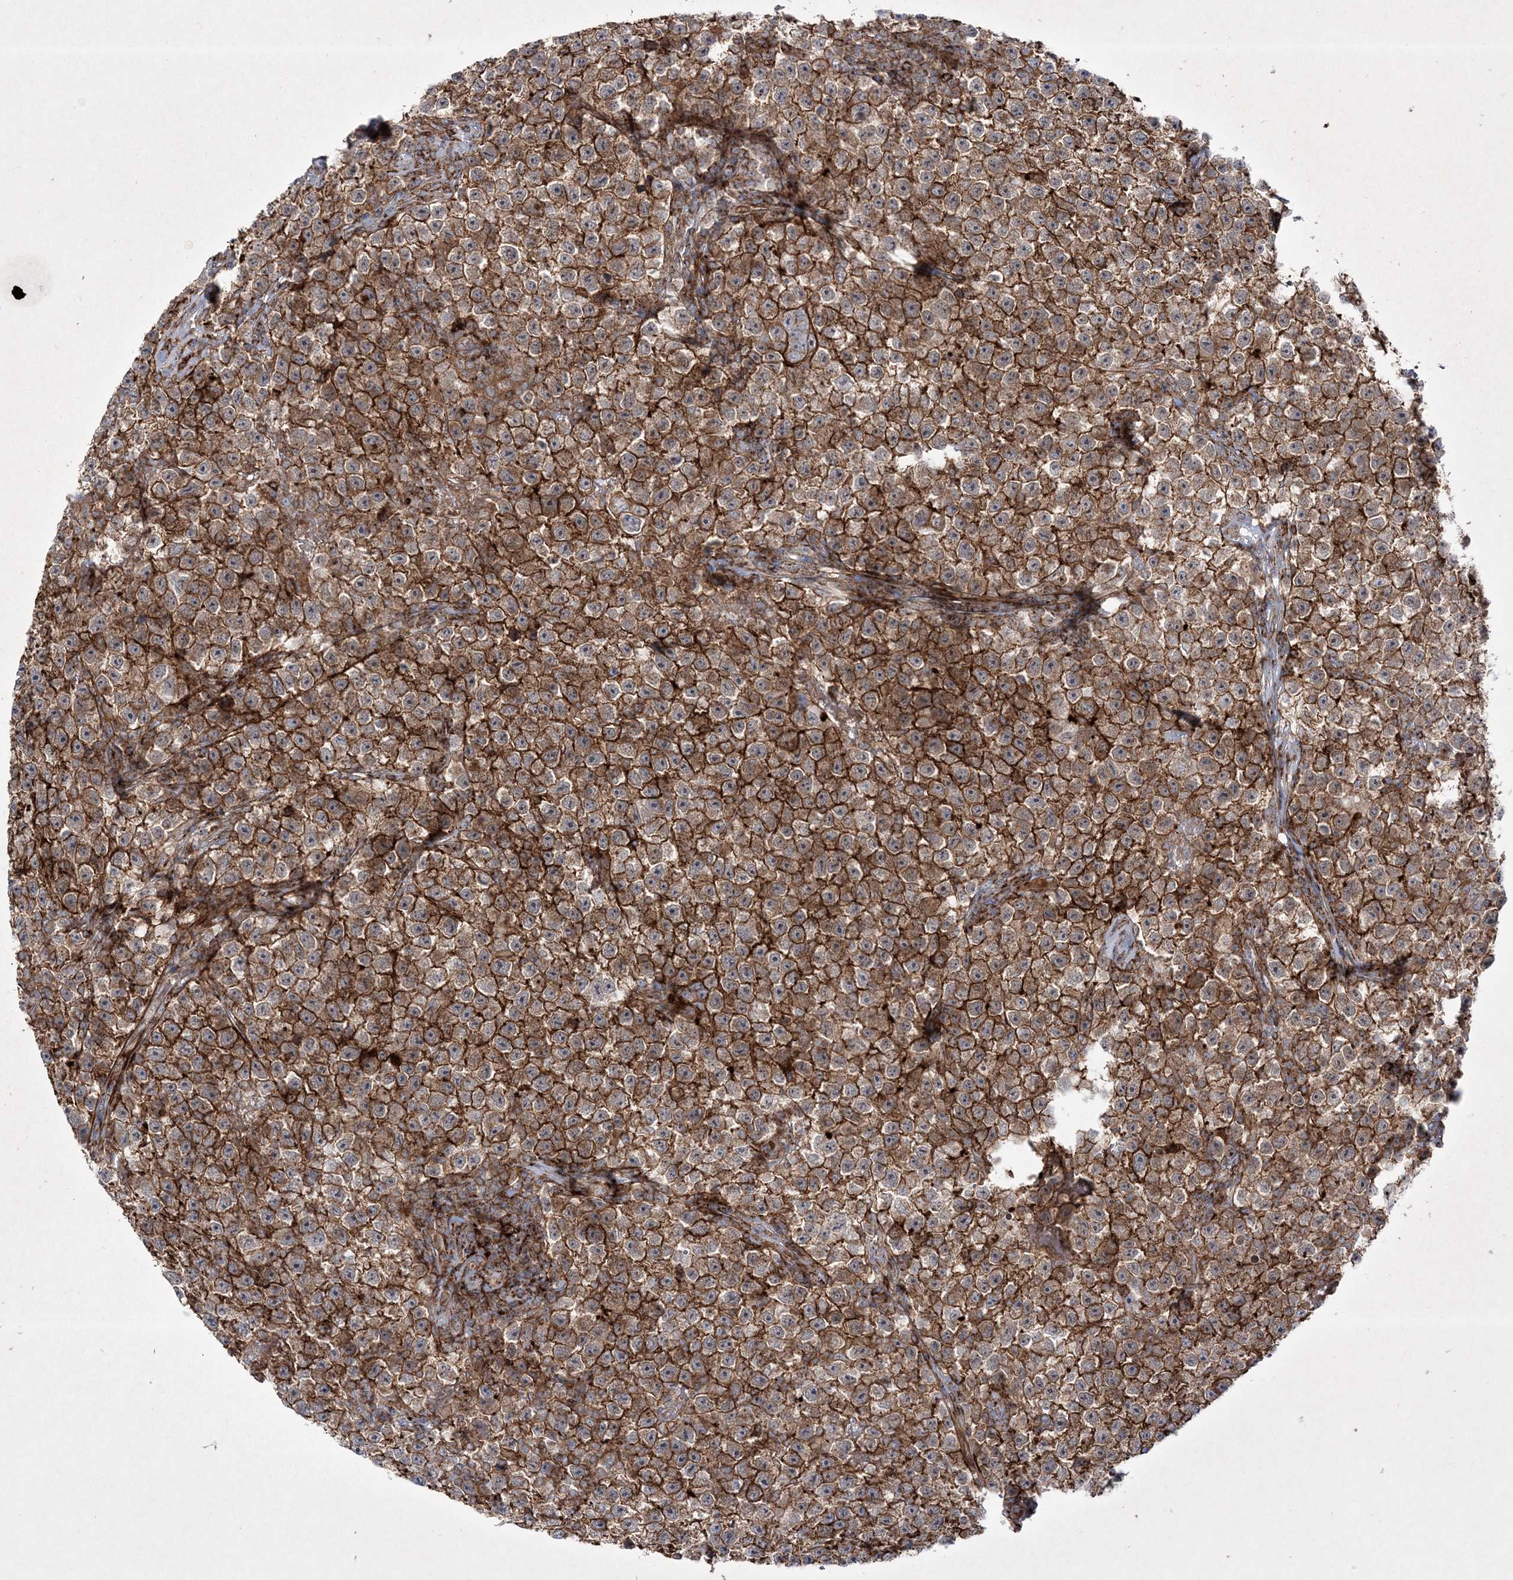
{"staining": {"intensity": "strong", "quantity": ">75%", "location": "cytoplasmic/membranous"}, "tissue": "testis cancer", "cell_type": "Tumor cells", "image_type": "cancer", "snomed": [{"axis": "morphology", "description": "Seminoma, NOS"}, {"axis": "topography", "description": "Testis"}], "caption": "Immunohistochemistry image of testis cancer stained for a protein (brown), which reveals high levels of strong cytoplasmic/membranous staining in approximately >75% of tumor cells.", "gene": "RICTOR", "patient": {"sex": "male", "age": 22}}